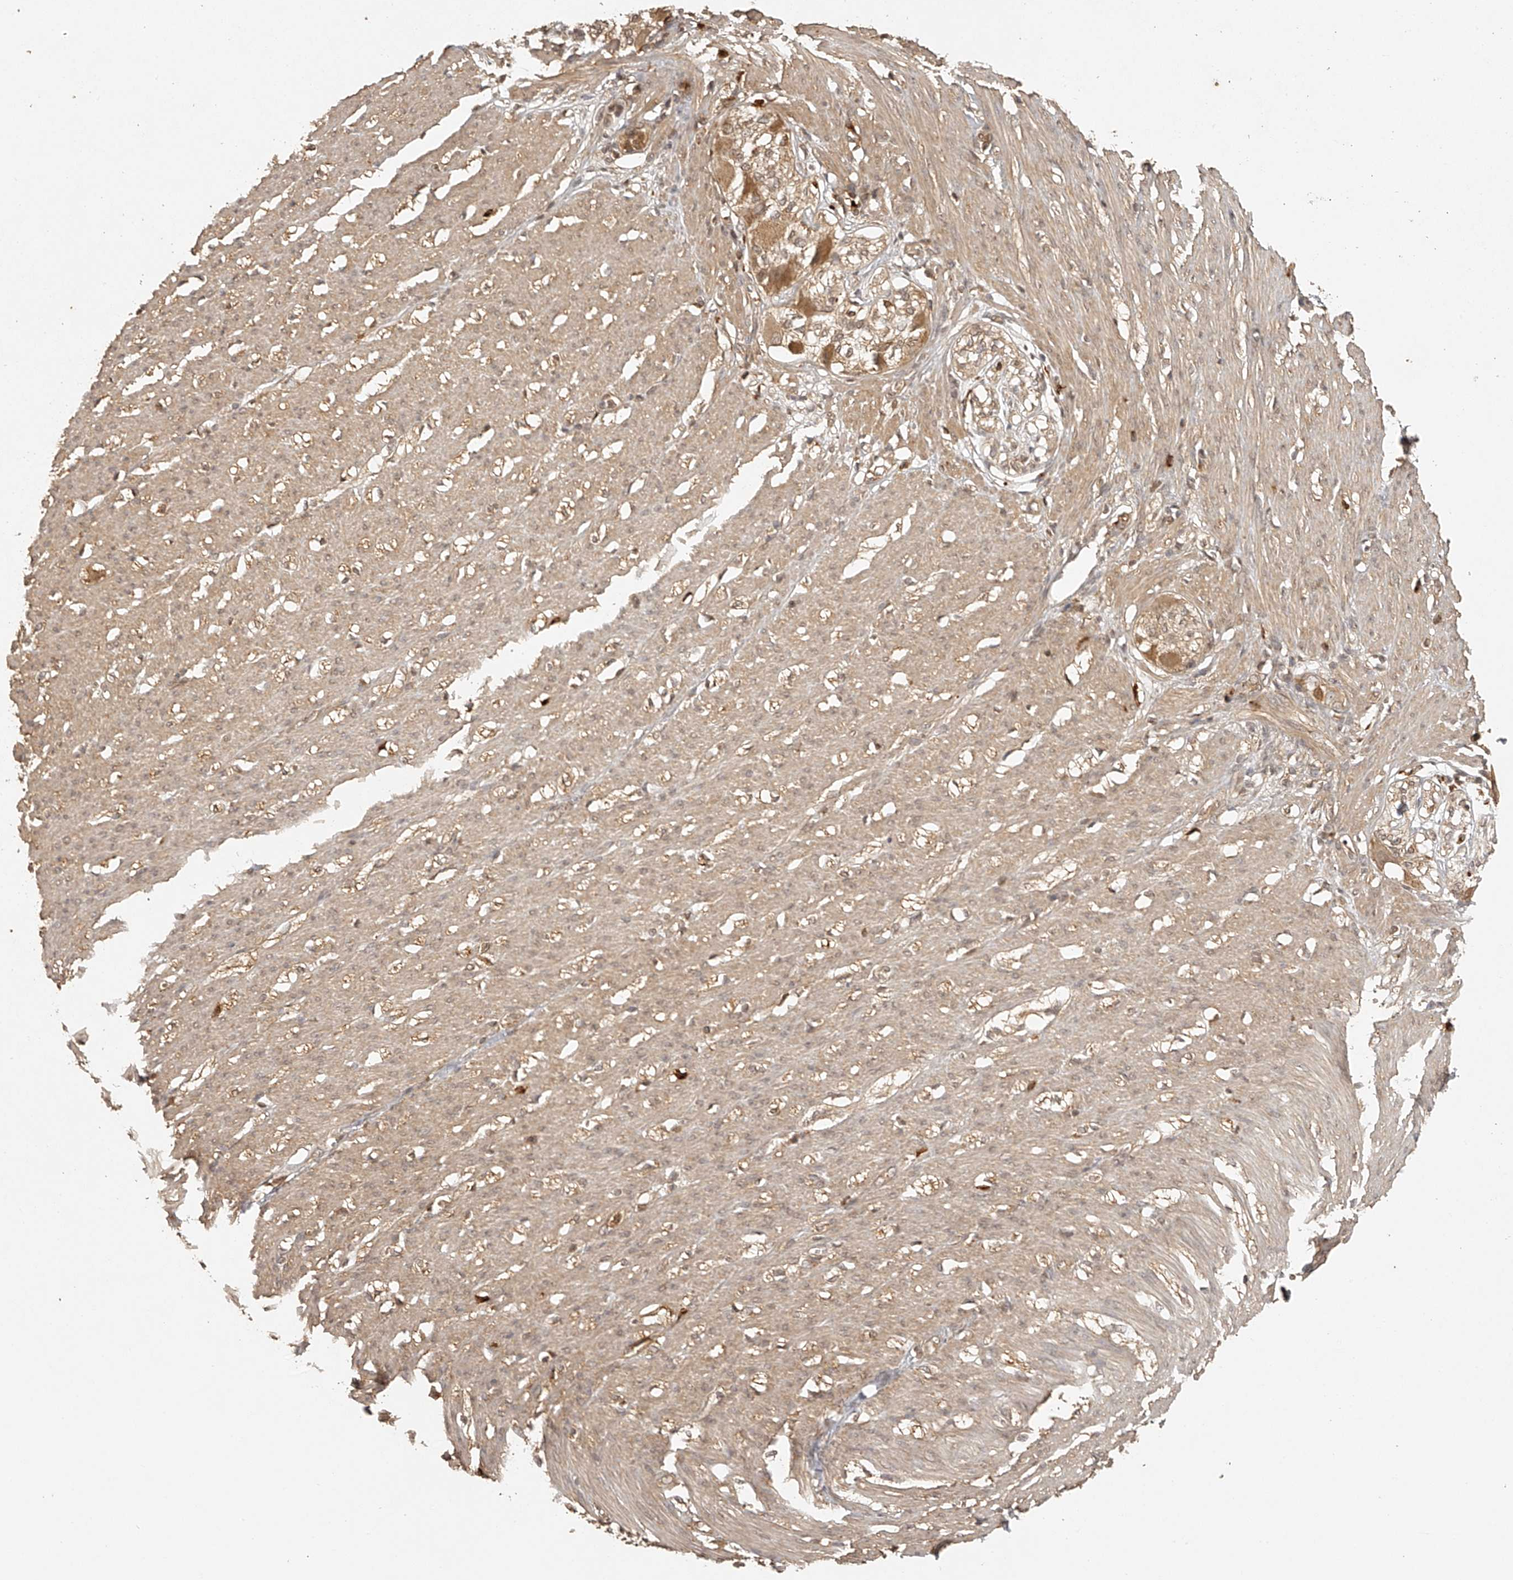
{"staining": {"intensity": "weak", "quantity": ">75%", "location": "cytoplasmic/membranous"}, "tissue": "smooth muscle", "cell_type": "Smooth muscle cells", "image_type": "normal", "snomed": [{"axis": "morphology", "description": "Normal tissue, NOS"}, {"axis": "morphology", "description": "Adenocarcinoma, NOS"}, {"axis": "topography", "description": "Colon"}, {"axis": "topography", "description": "Peripheral nerve tissue"}], "caption": "A brown stain shows weak cytoplasmic/membranous positivity of a protein in smooth muscle cells of unremarkable human smooth muscle.", "gene": "BCL2L11", "patient": {"sex": "male", "age": 14}}